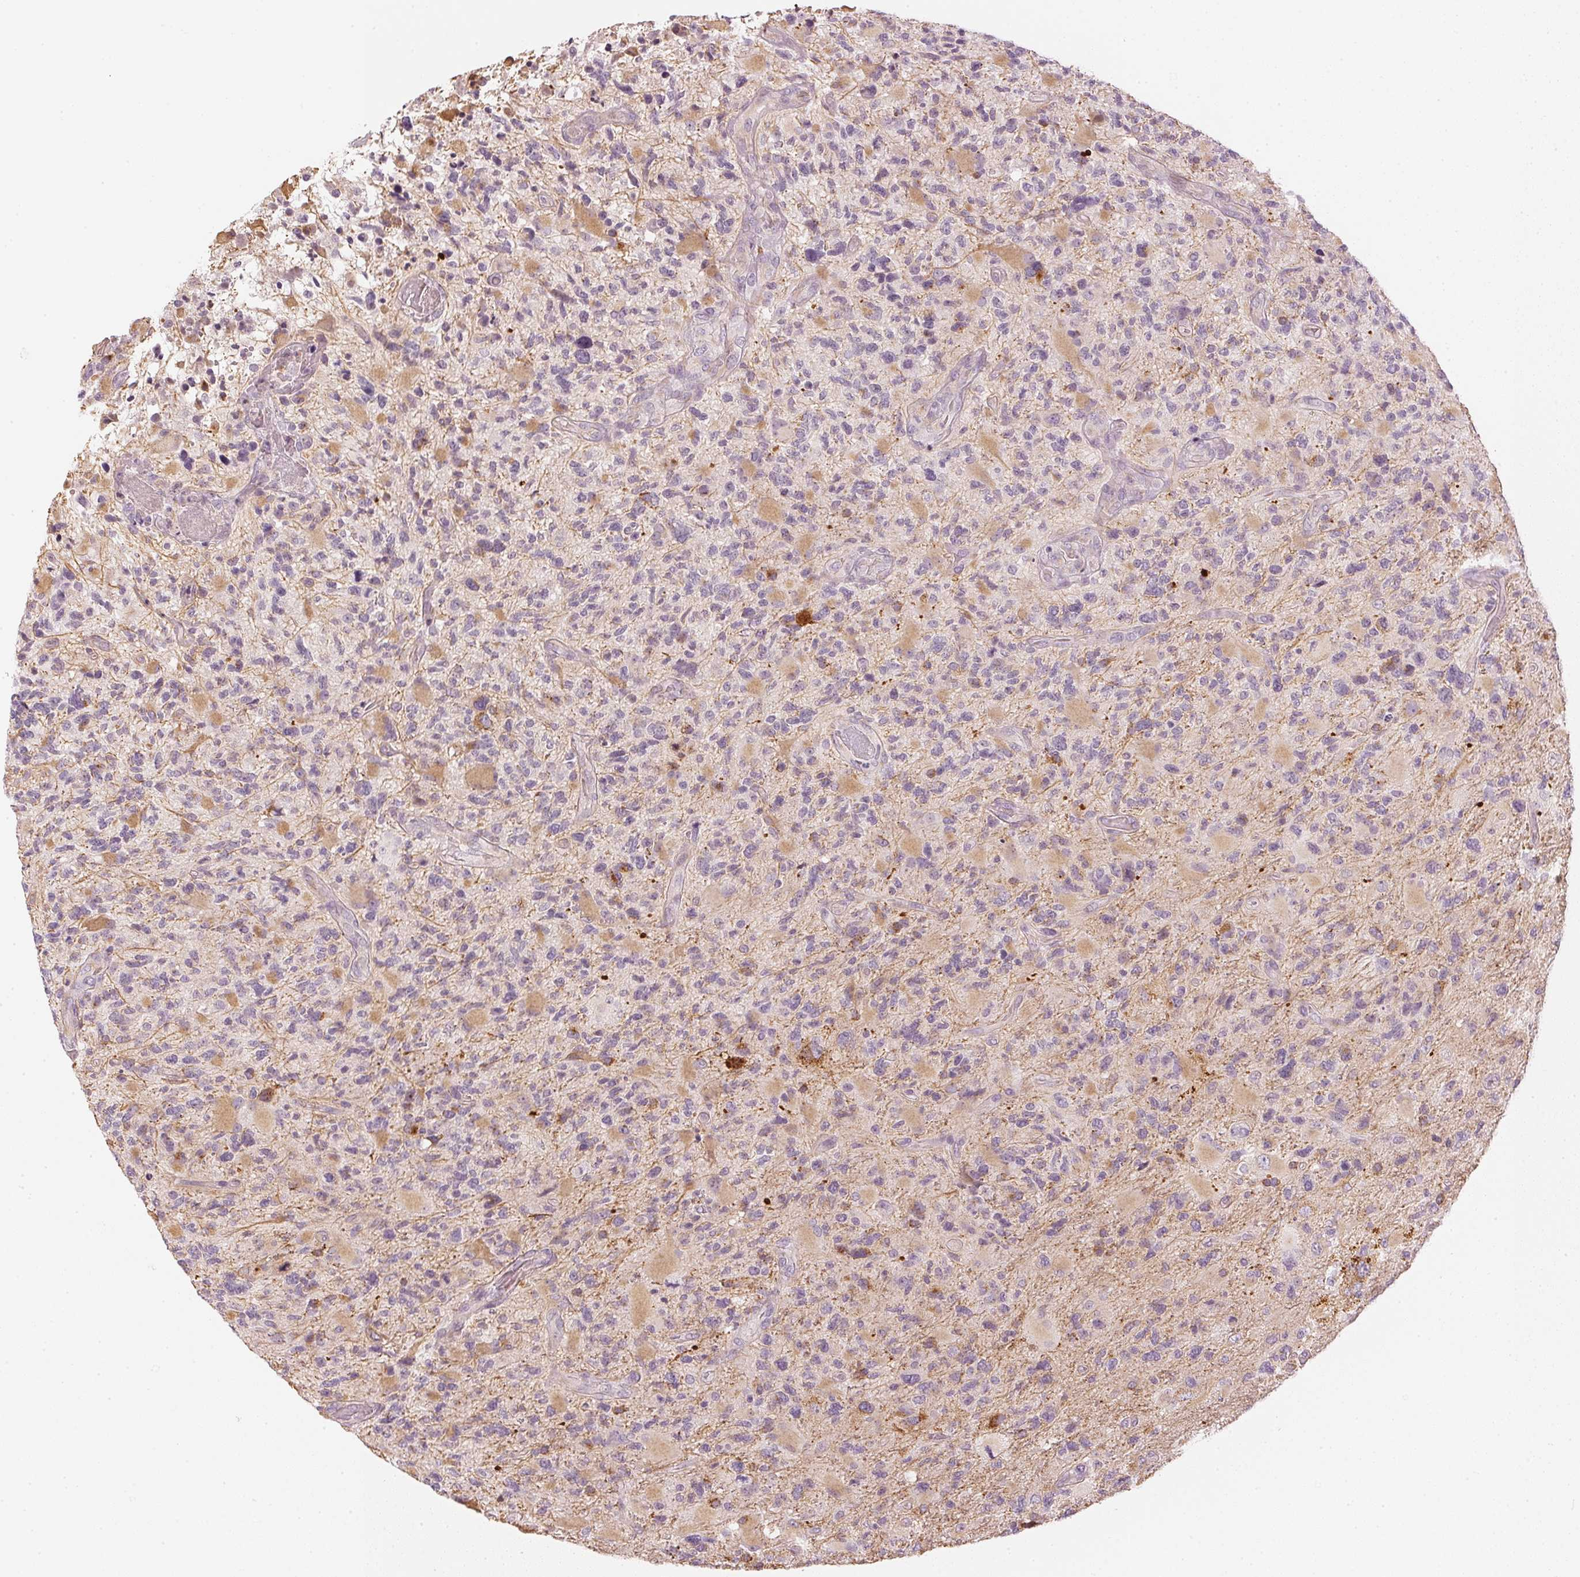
{"staining": {"intensity": "negative", "quantity": "none", "location": "none"}, "tissue": "glioma", "cell_type": "Tumor cells", "image_type": "cancer", "snomed": [{"axis": "morphology", "description": "Glioma, malignant, High grade"}, {"axis": "topography", "description": "Brain"}], "caption": "Tumor cells are negative for protein expression in human glioma.", "gene": "APLP1", "patient": {"sex": "female", "age": 71}}